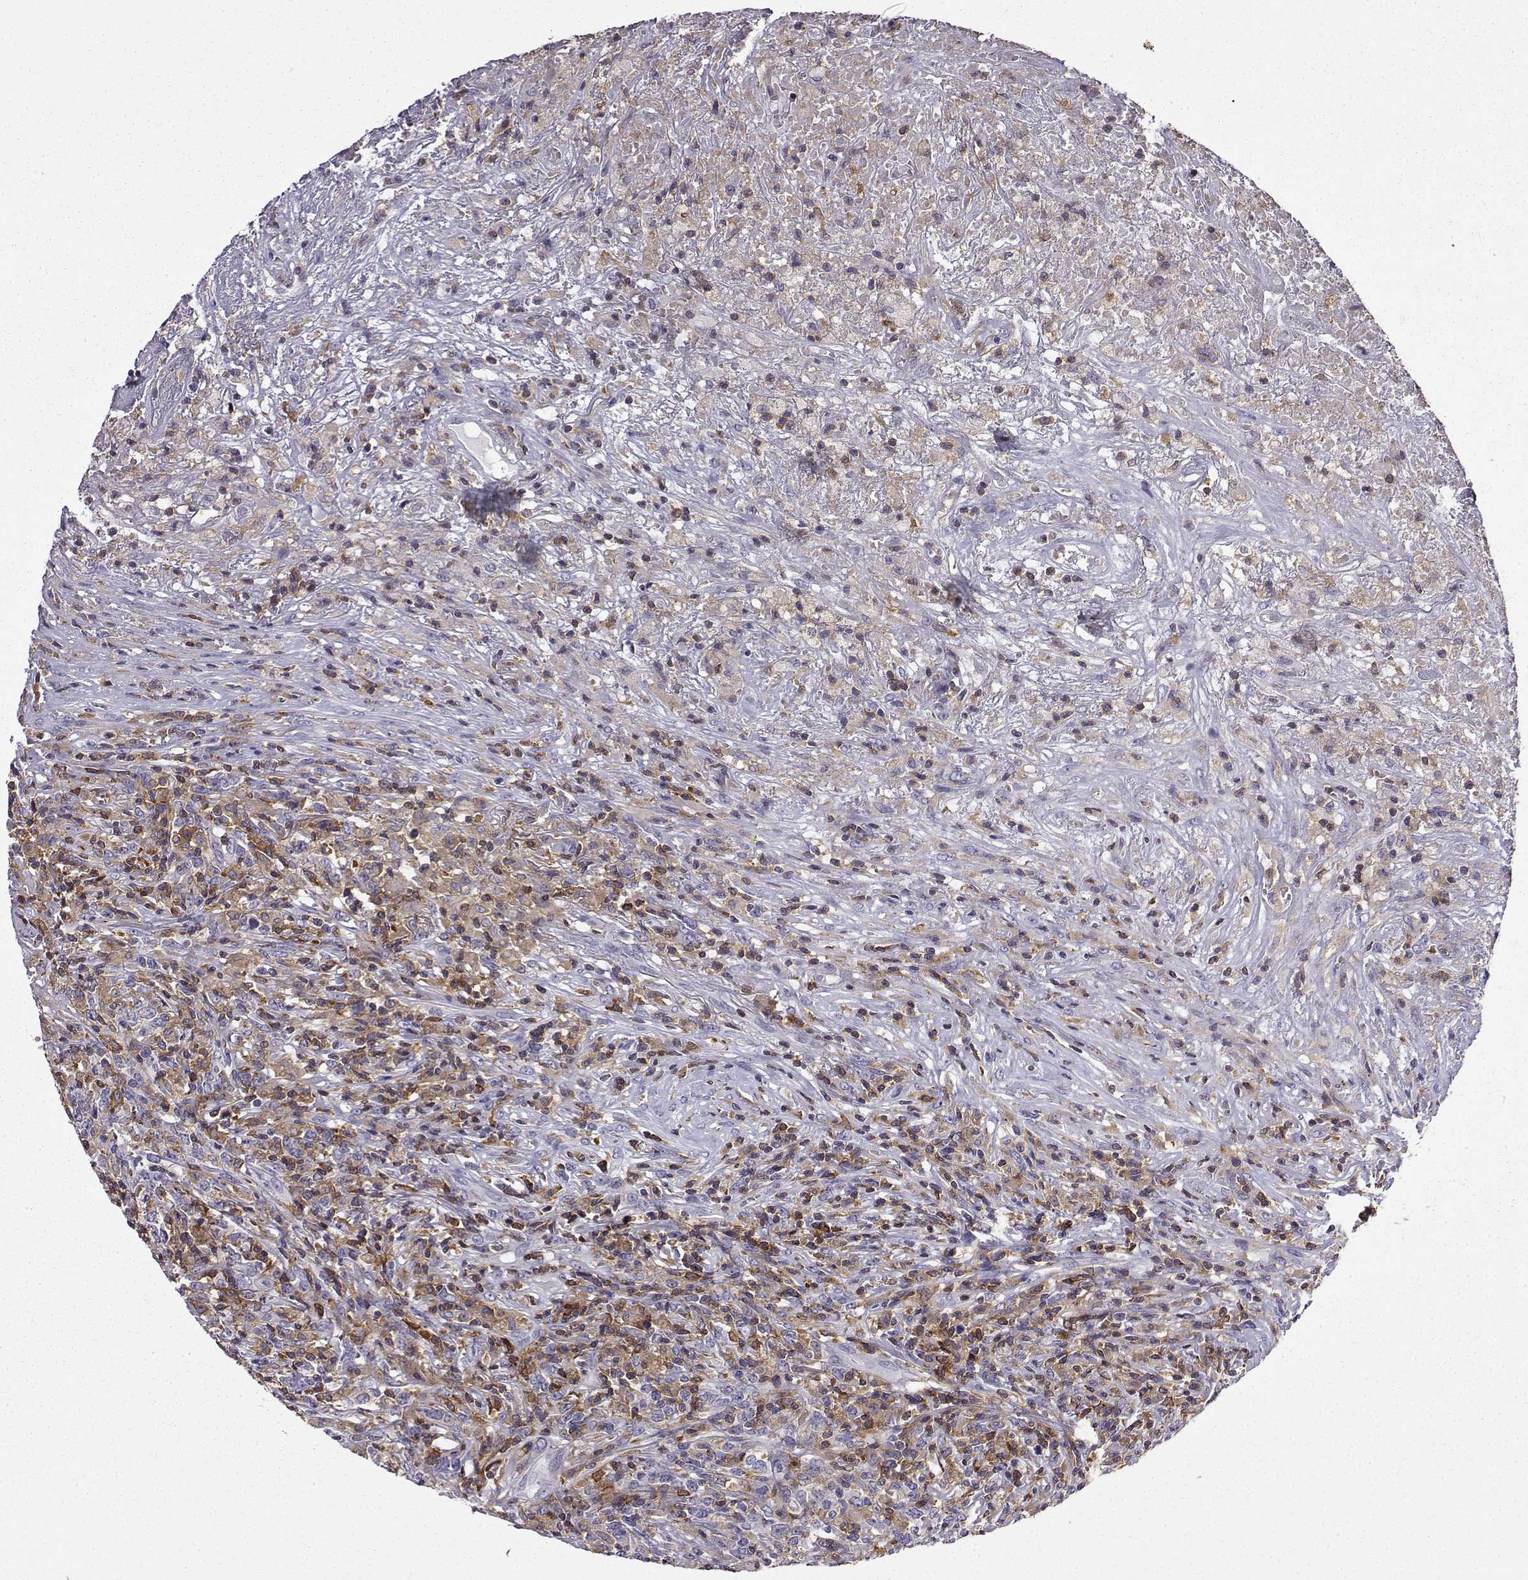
{"staining": {"intensity": "moderate", "quantity": ">75%", "location": "cytoplasmic/membranous"}, "tissue": "lymphoma", "cell_type": "Tumor cells", "image_type": "cancer", "snomed": [{"axis": "morphology", "description": "Malignant lymphoma, non-Hodgkin's type, High grade"}, {"axis": "topography", "description": "Lung"}], "caption": "Lymphoma was stained to show a protein in brown. There is medium levels of moderate cytoplasmic/membranous positivity in approximately >75% of tumor cells. (DAB (3,3'-diaminobenzidine) IHC, brown staining for protein, blue staining for nuclei).", "gene": "DOCK10", "patient": {"sex": "male", "age": 79}}